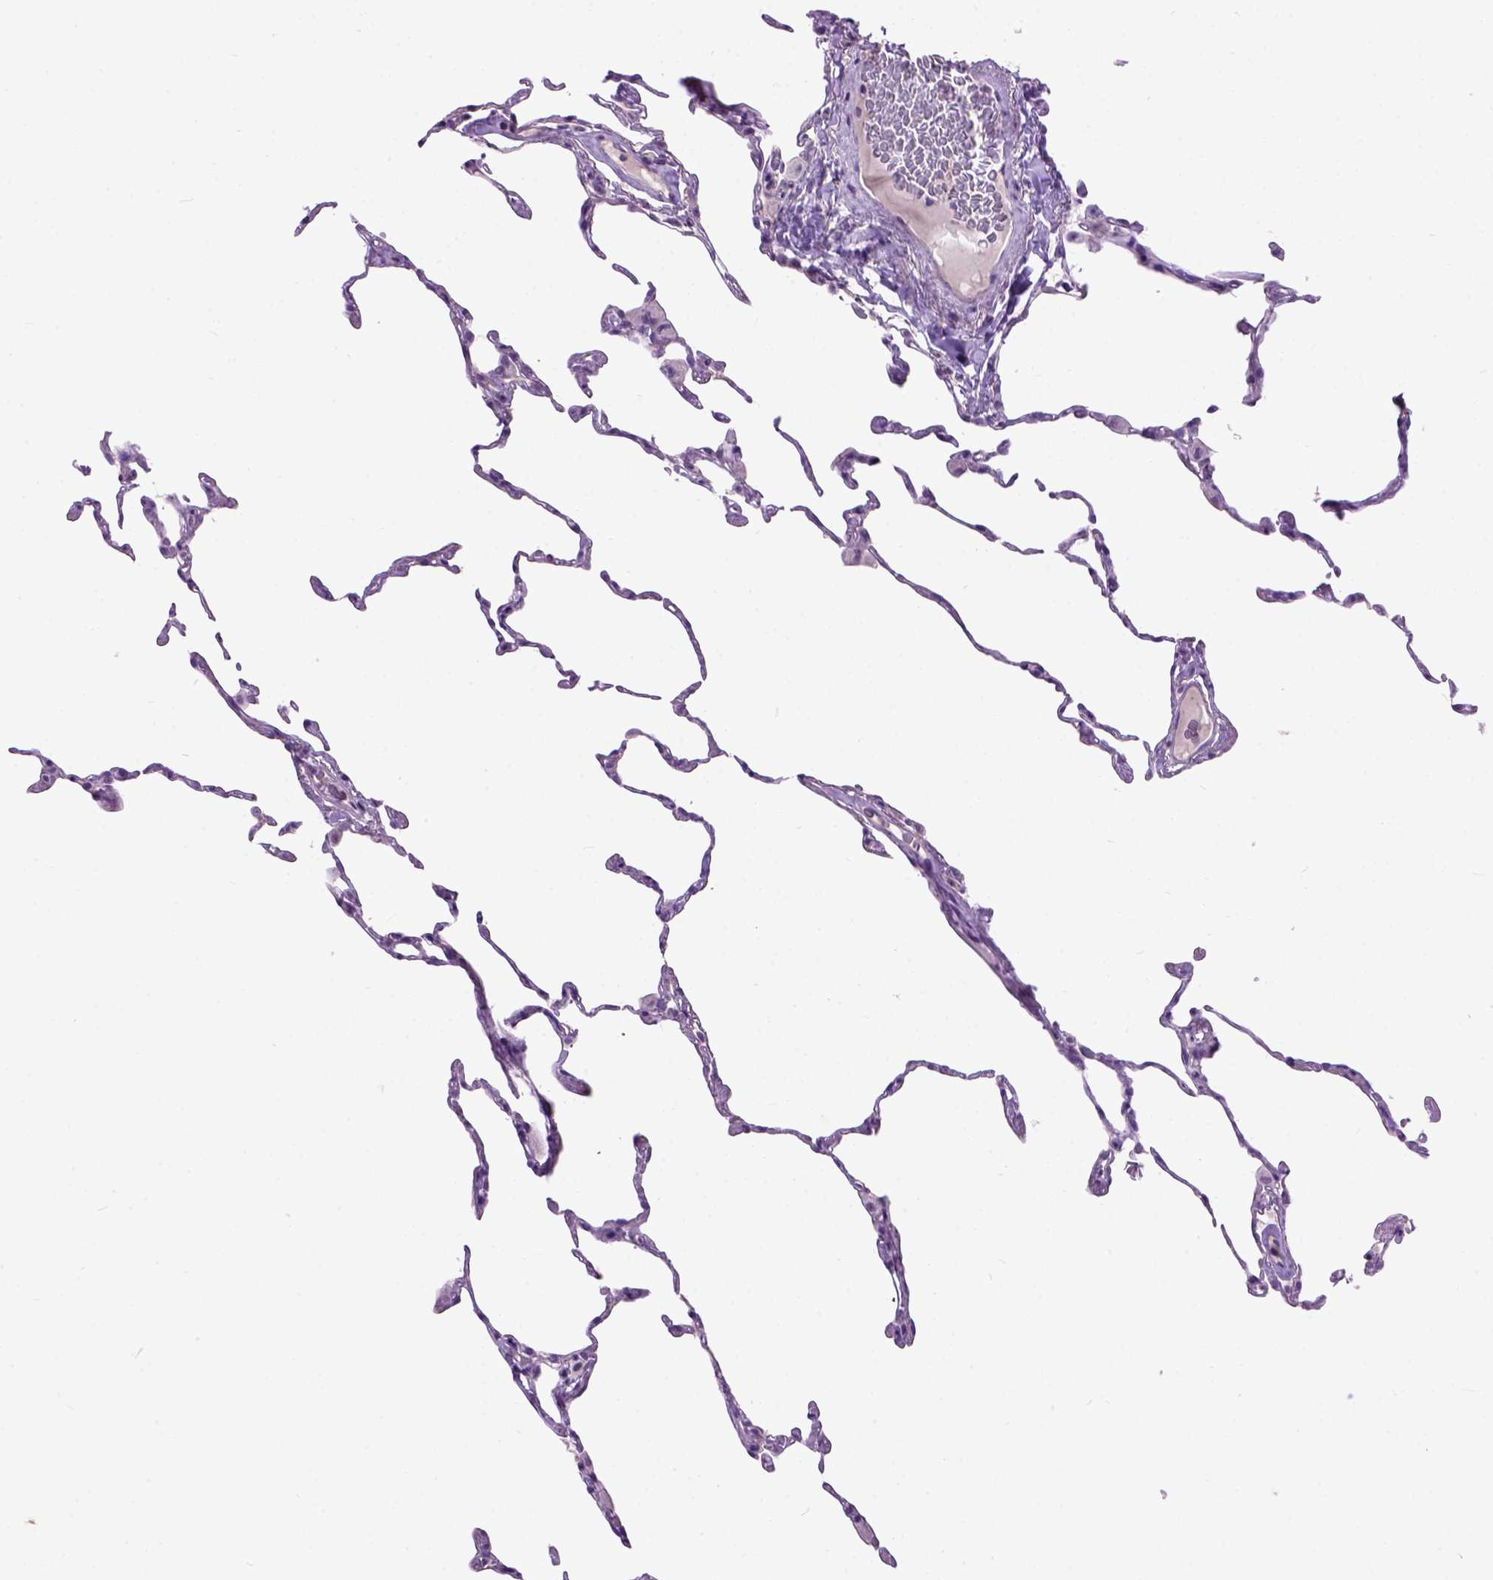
{"staining": {"intensity": "negative", "quantity": "none", "location": "none"}, "tissue": "lung", "cell_type": "Alveolar cells", "image_type": "normal", "snomed": [{"axis": "morphology", "description": "Normal tissue, NOS"}, {"axis": "topography", "description": "Lung"}], "caption": "DAB immunohistochemical staining of normal human lung demonstrates no significant staining in alveolar cells.", "gene": "MAPT", "patient": {"sex": "female", "age": 57}}